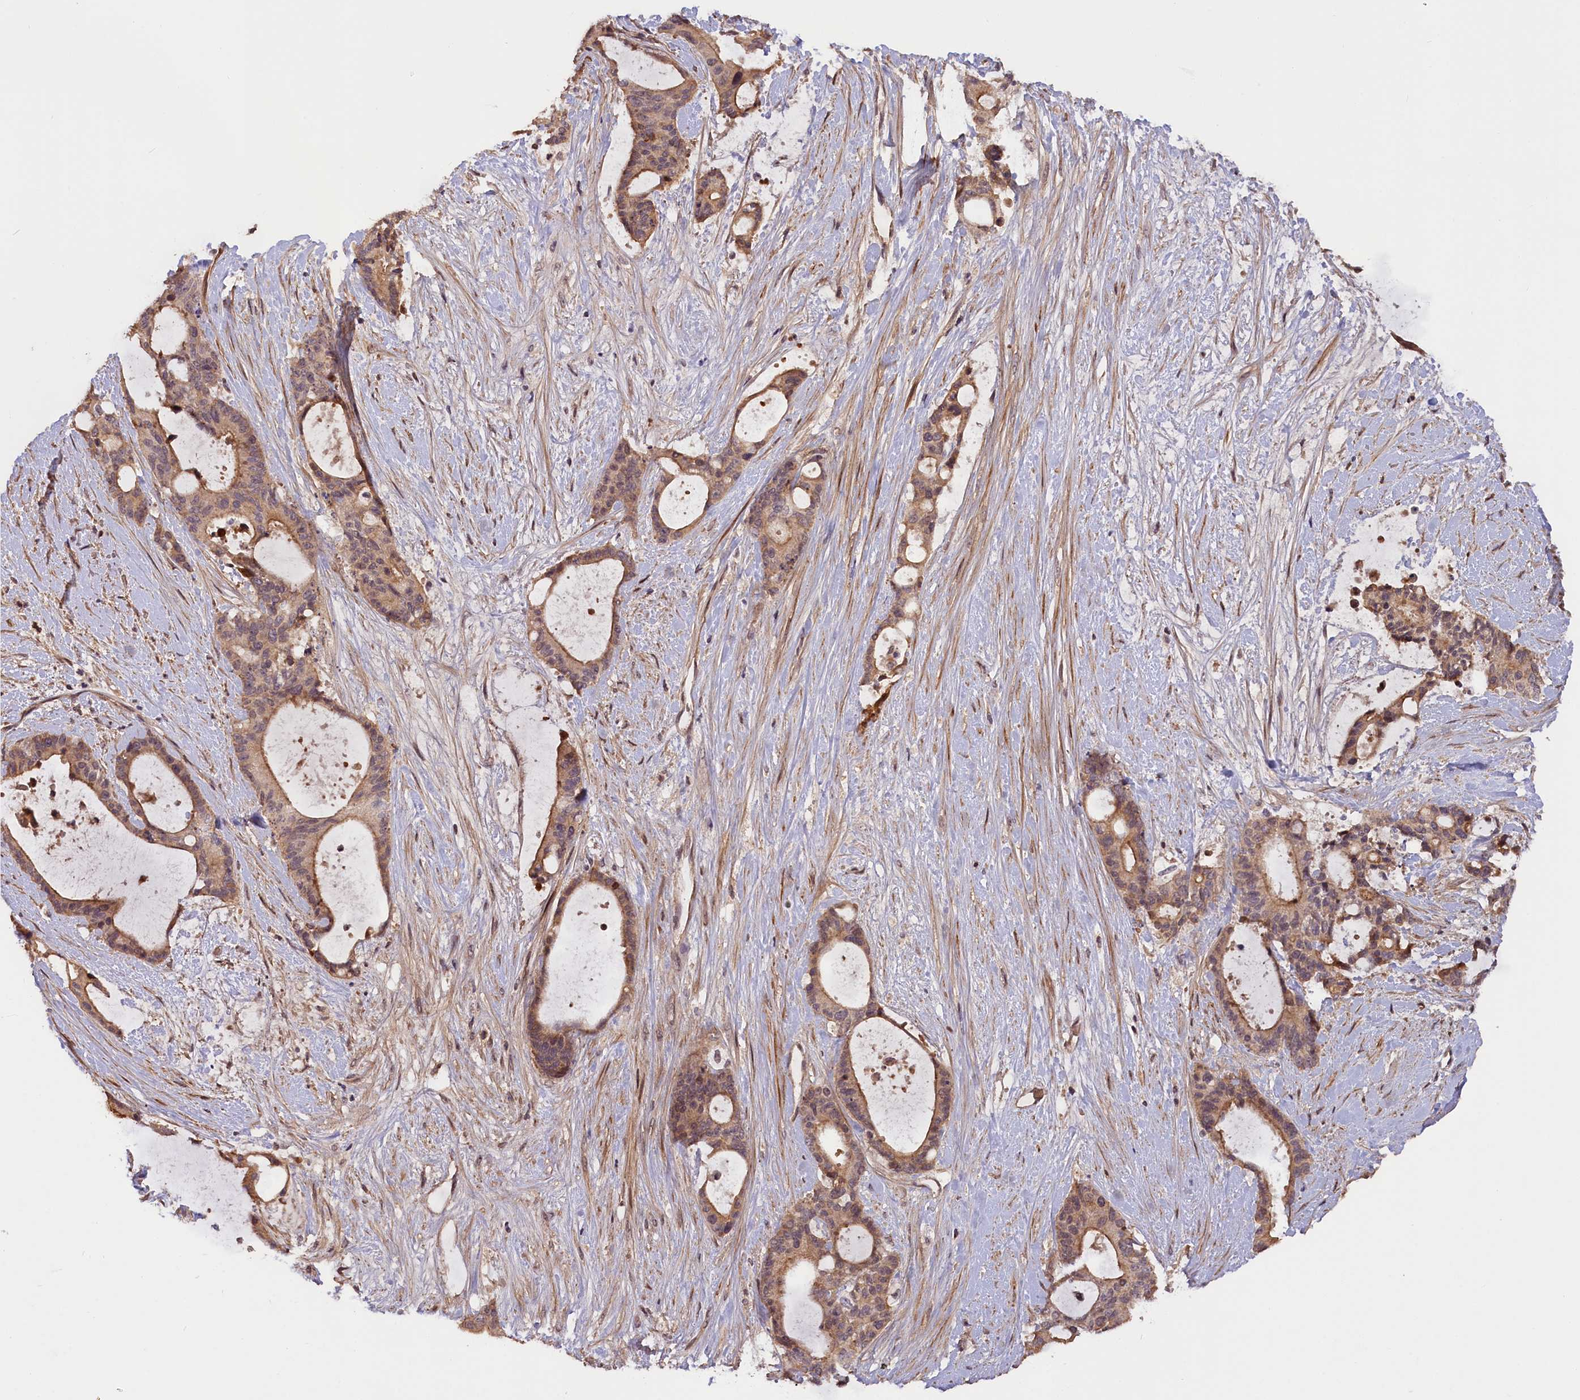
{"staining": {"intensity": "moderate", "quantity": ">75%", "location": "cytoplasmic/membranous"}, "tissue": "liver cancer", "cell_type": "Tumor cells", "image_type": "cancer", "snomed": [{"axis": "morphology", "description": "Normal tissue, NOS"}, {"axis": "morphology", "description": "Cholangiocarcinoma"}, {"axis": "topography", "description": "Liver"}, {"axis": "topography", "description": "Peripheral nerve tissue"}], "caption": "Liver cholangiocarcinoma stained for a protein (brown) demonstrates moderate cytoplasmic/membranous positive positivity in about >75% of tumor cells.", "gene": "ZNF480", "patient": {"sex": "female", "age": 73}}